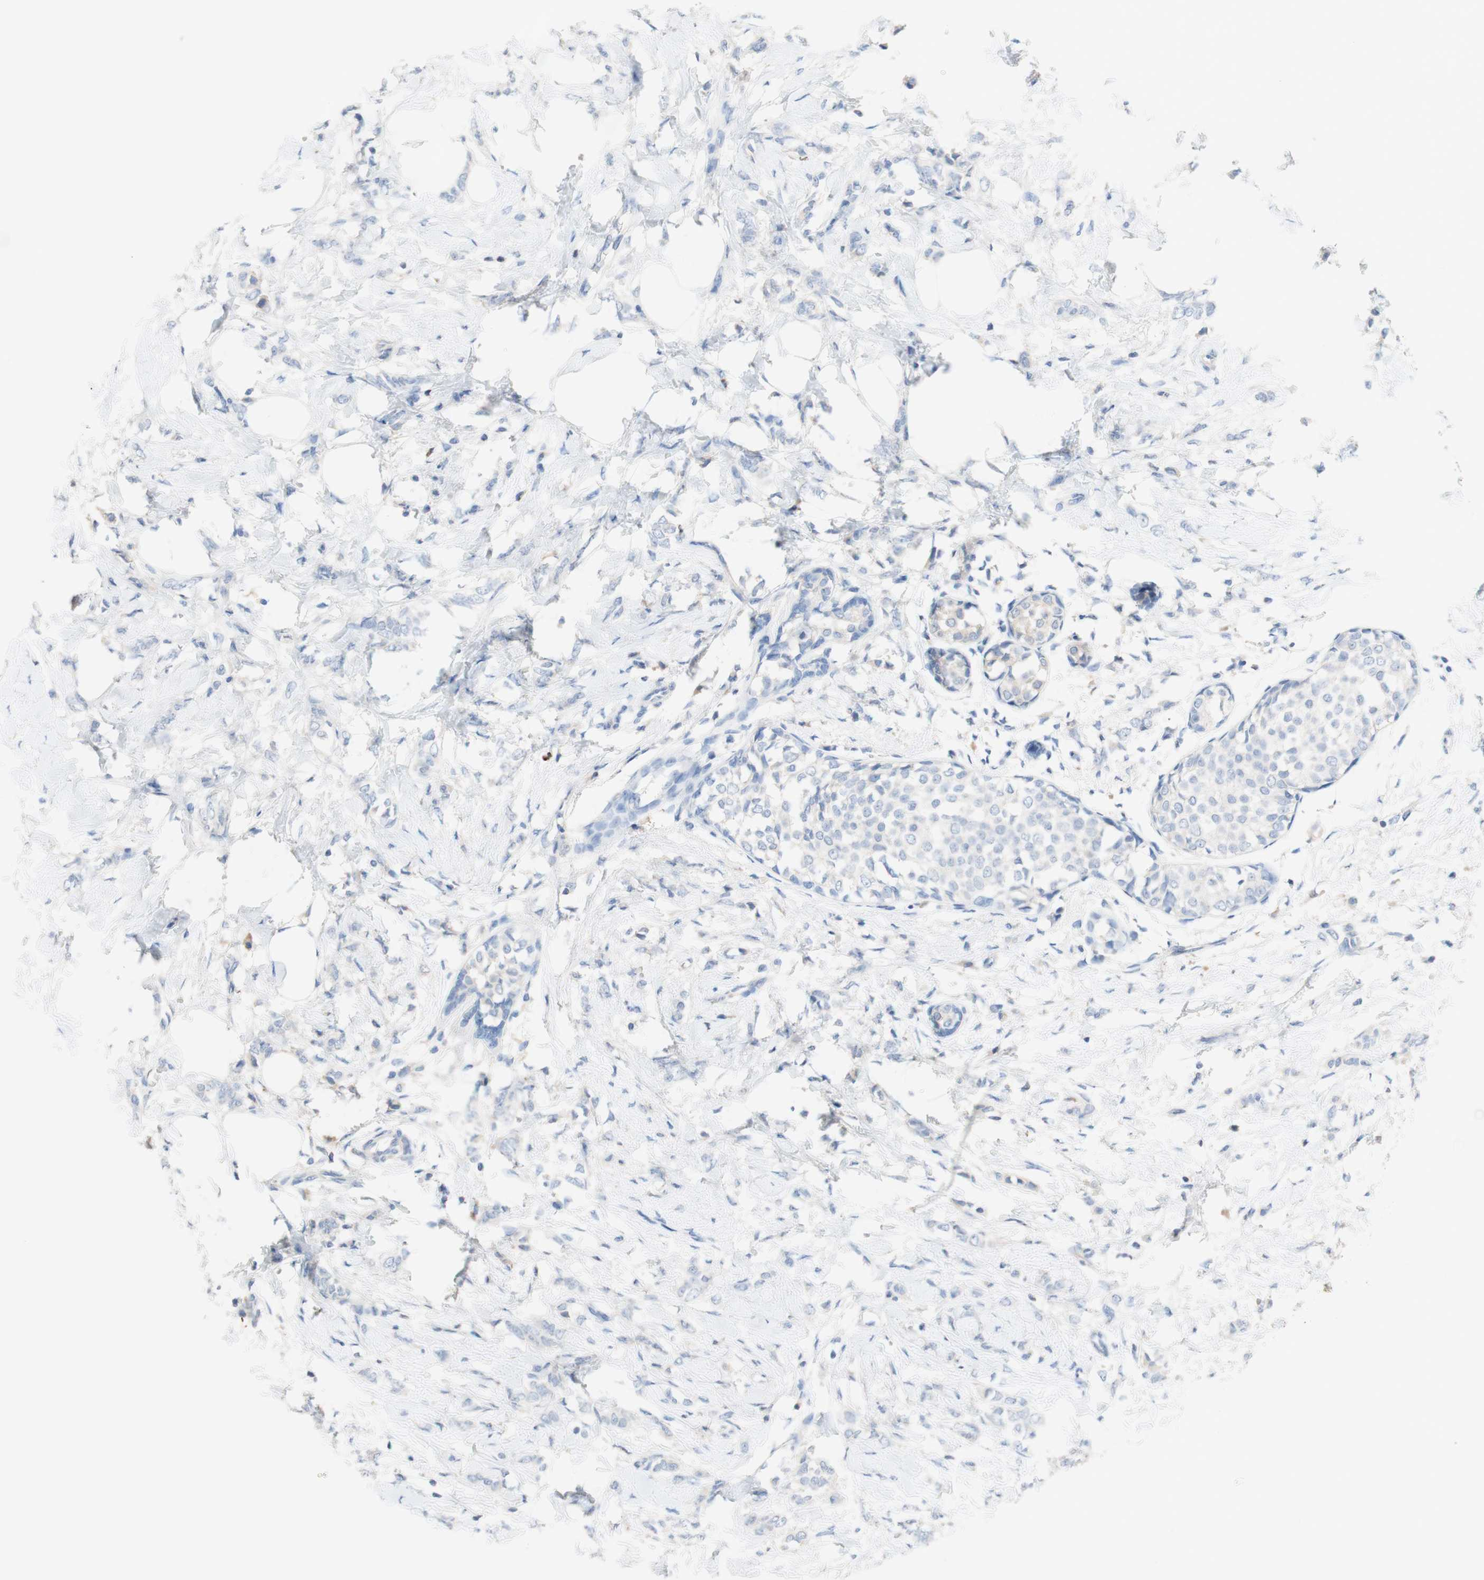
{"staining": {"intensity": "negative", "quantity": "none", "location": "none"}, "tissue": "breast cancer", "cell_type": "Tumor cells", "image_type": "cancer", "snomed": [{"axis": "morphology", "description": "Lobular carcinoma, in situ"}, {"axis": "morphology", "description": "Lobular carcinoma"}, {"axis": "topography", "description": "Breast"}], "caption": "Breast cancer was stained to show a protein in brown. There is no significant positivity in tumor cells. The staining was performed using DAB (3,3'-diaminobenzidine) to visualize the protein expression in brown, while the nuclei were stained in blue with hematoxylin (Magnification: 20x).", "gene": "PACSIN1", "patient": {"sex": "female", "age": 41}}